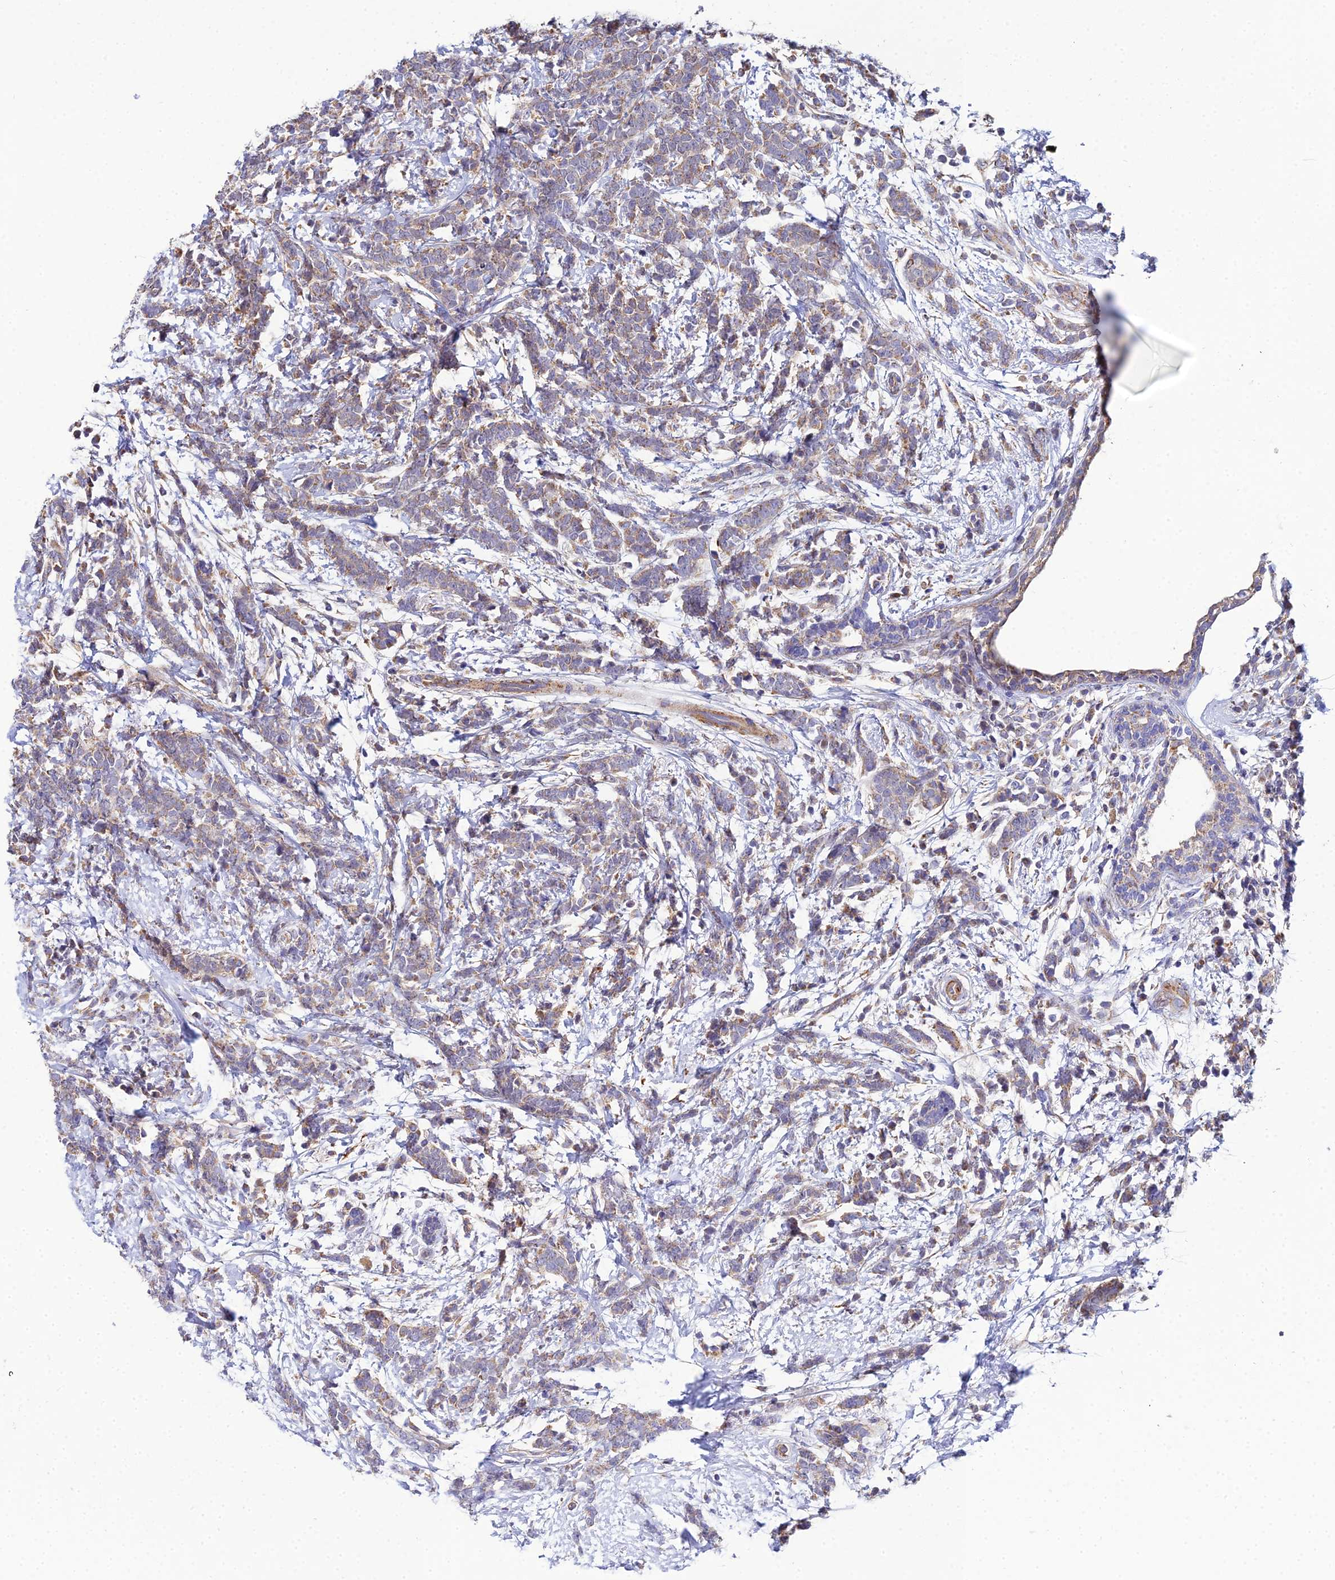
{"staining": {"intensity": "weak", "quantity": "25%-75%", "location": "cytoplasmic/membranous"}, "tissue": "breast cancer", "cell_type": "Tumor cells", "image_type": "cancer", "snomed": [{"axis": "morphology", "description": "Lobular carcinoma"}, {"axis": "topography", "description": "Breast"}], "caption": "A histopathology image of human breast cancer (lobular carcinoma) stained for a protein exhibits weak cytoplasmic/membranous brown staining in tumor cells.", "gene": "ACOT2", "patient": {"sex": "female", "age": 58}}